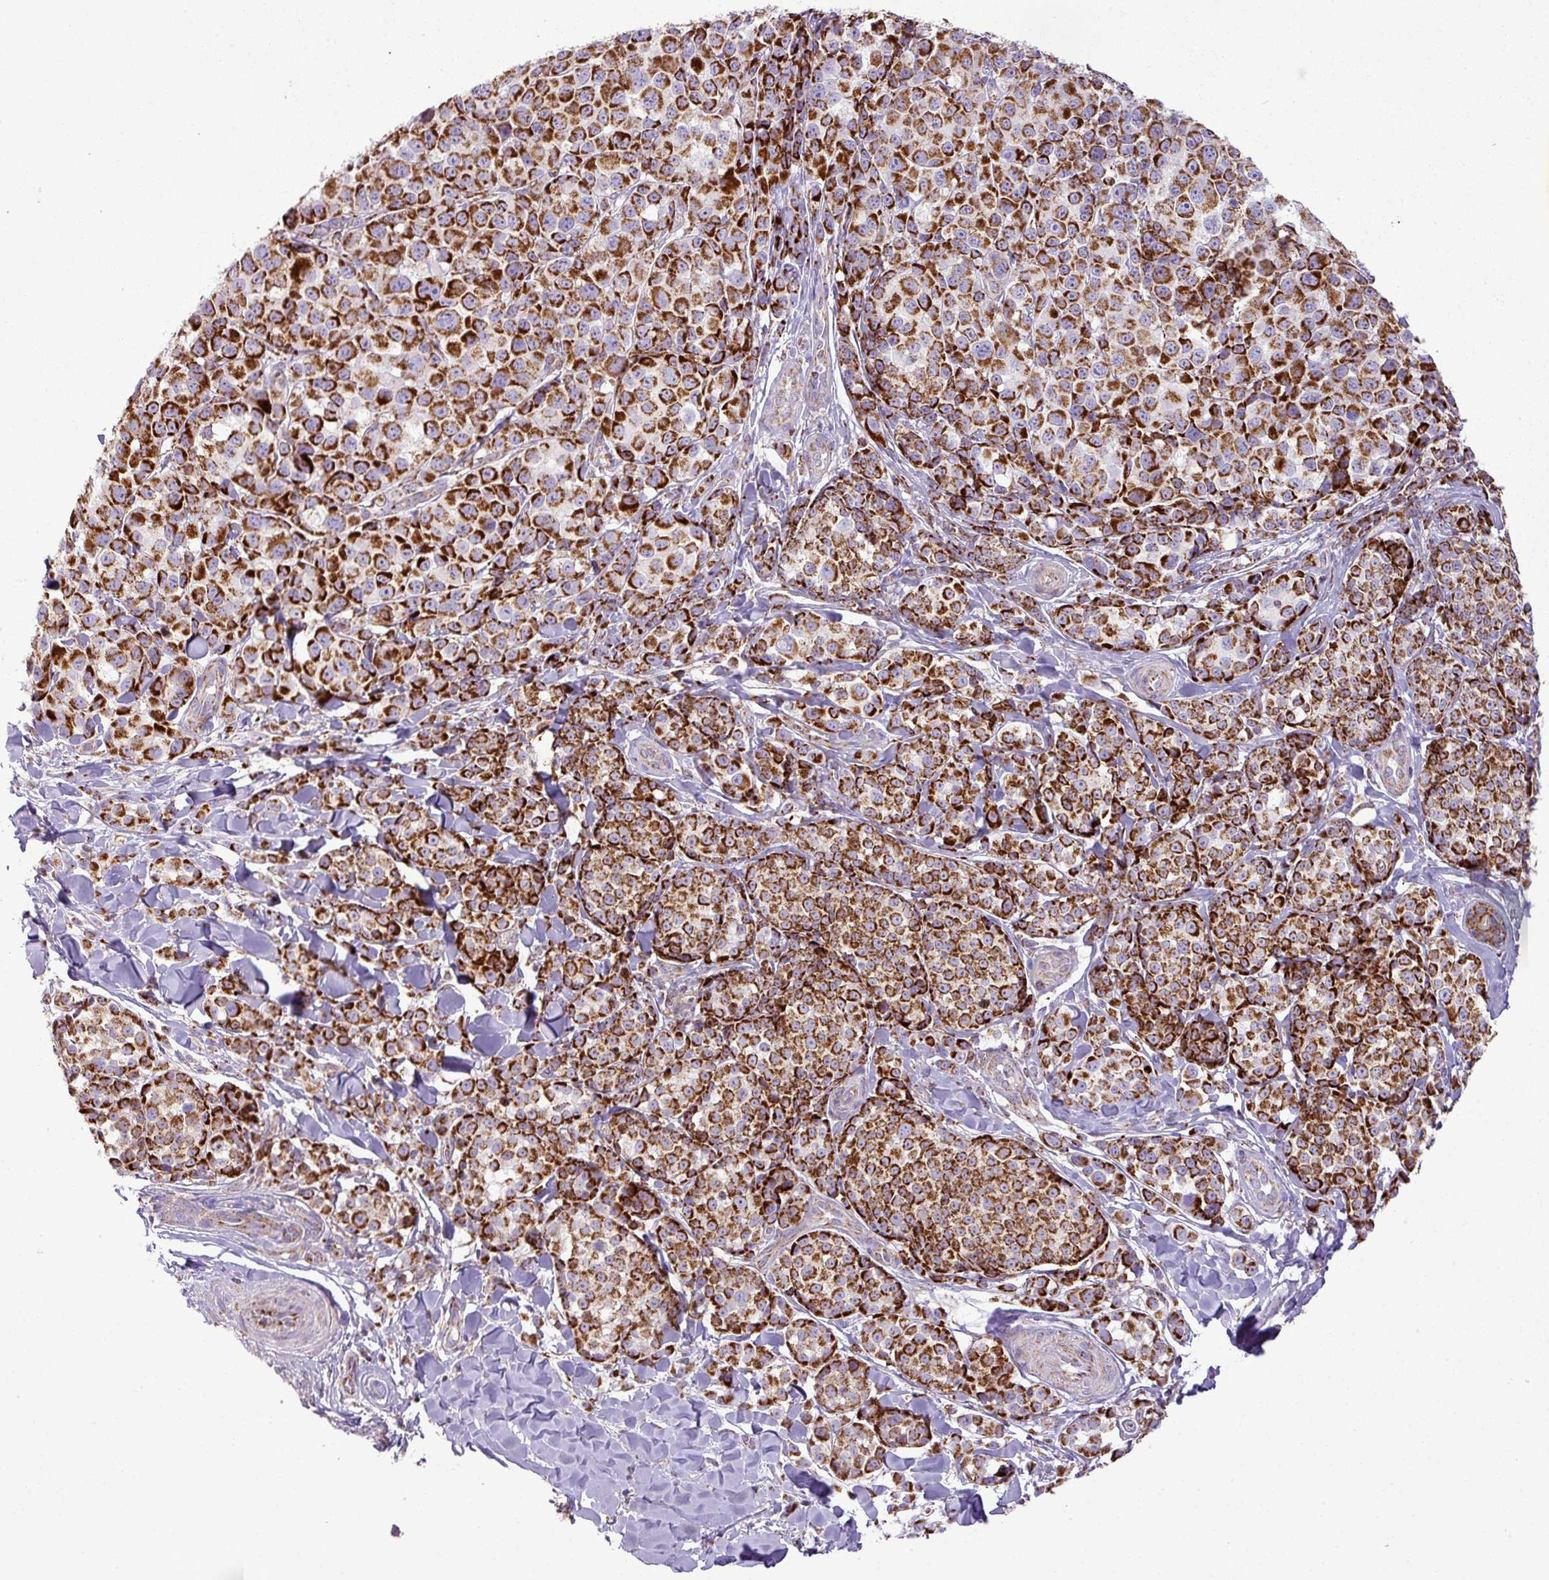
{"staining": {"intensity": "strong", "quantity": ">75%", "location": "cytoplasmic/membranous"}, "tissue": "melanoma", "cell_type": "Tumor cells", "image_type": "cancer", "snomed": [{"axis": "morphology", "description": "Malignant melanoma, NOS"}, {"axis": "topography", "description": "Skin"}], "caption": "Tumor cells exhibit high levels of strong cytoplasmic/membranous expression in approximately >75% of cells in malignant melanoma.", "gene": "ZNF81", "patient": {"sex": "female", "age": 35}}